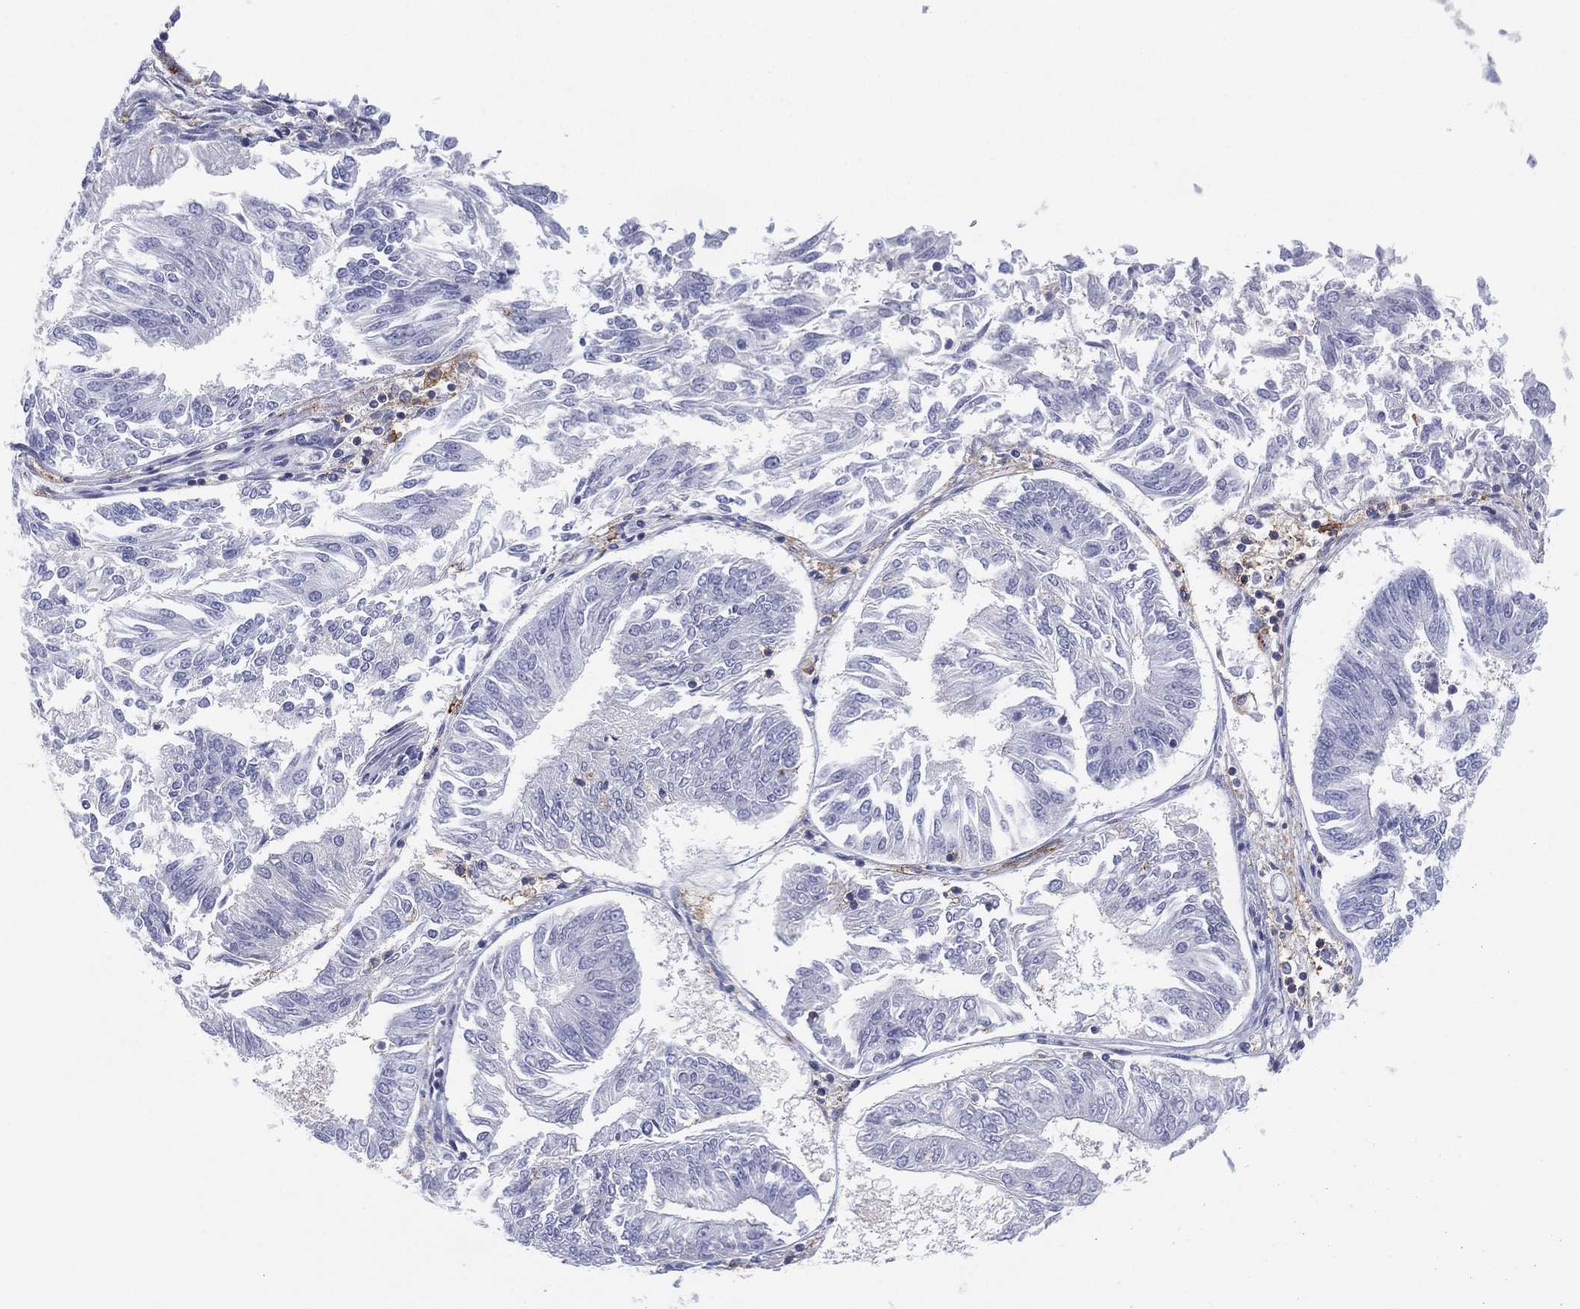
{"staining": {"intensity": "negative", "quantity": "none", "location": "none"}, "tissue": "endometrial cancer", "cell_type": "Tumor cells", "image_type": "cancer", "snomed": [{"axis": "morphology", "description": "Adenocarcinoma, NOS"}, {"axis": "topography", "description": "Endometrium"}], "caption": "Immunohistochemistry micrograph of human endometrial cancer (adenocarcinoma) stained for a protein (brown), which exhibits no expression in tumor cells. The staining is performed using DAB (3,3'-diaminobenzidine) brown chromogen with nuclei counter-stained in using hematoxylin.", "gene": "SELPLG", "patient": {"sex": "female", "age": 58}}